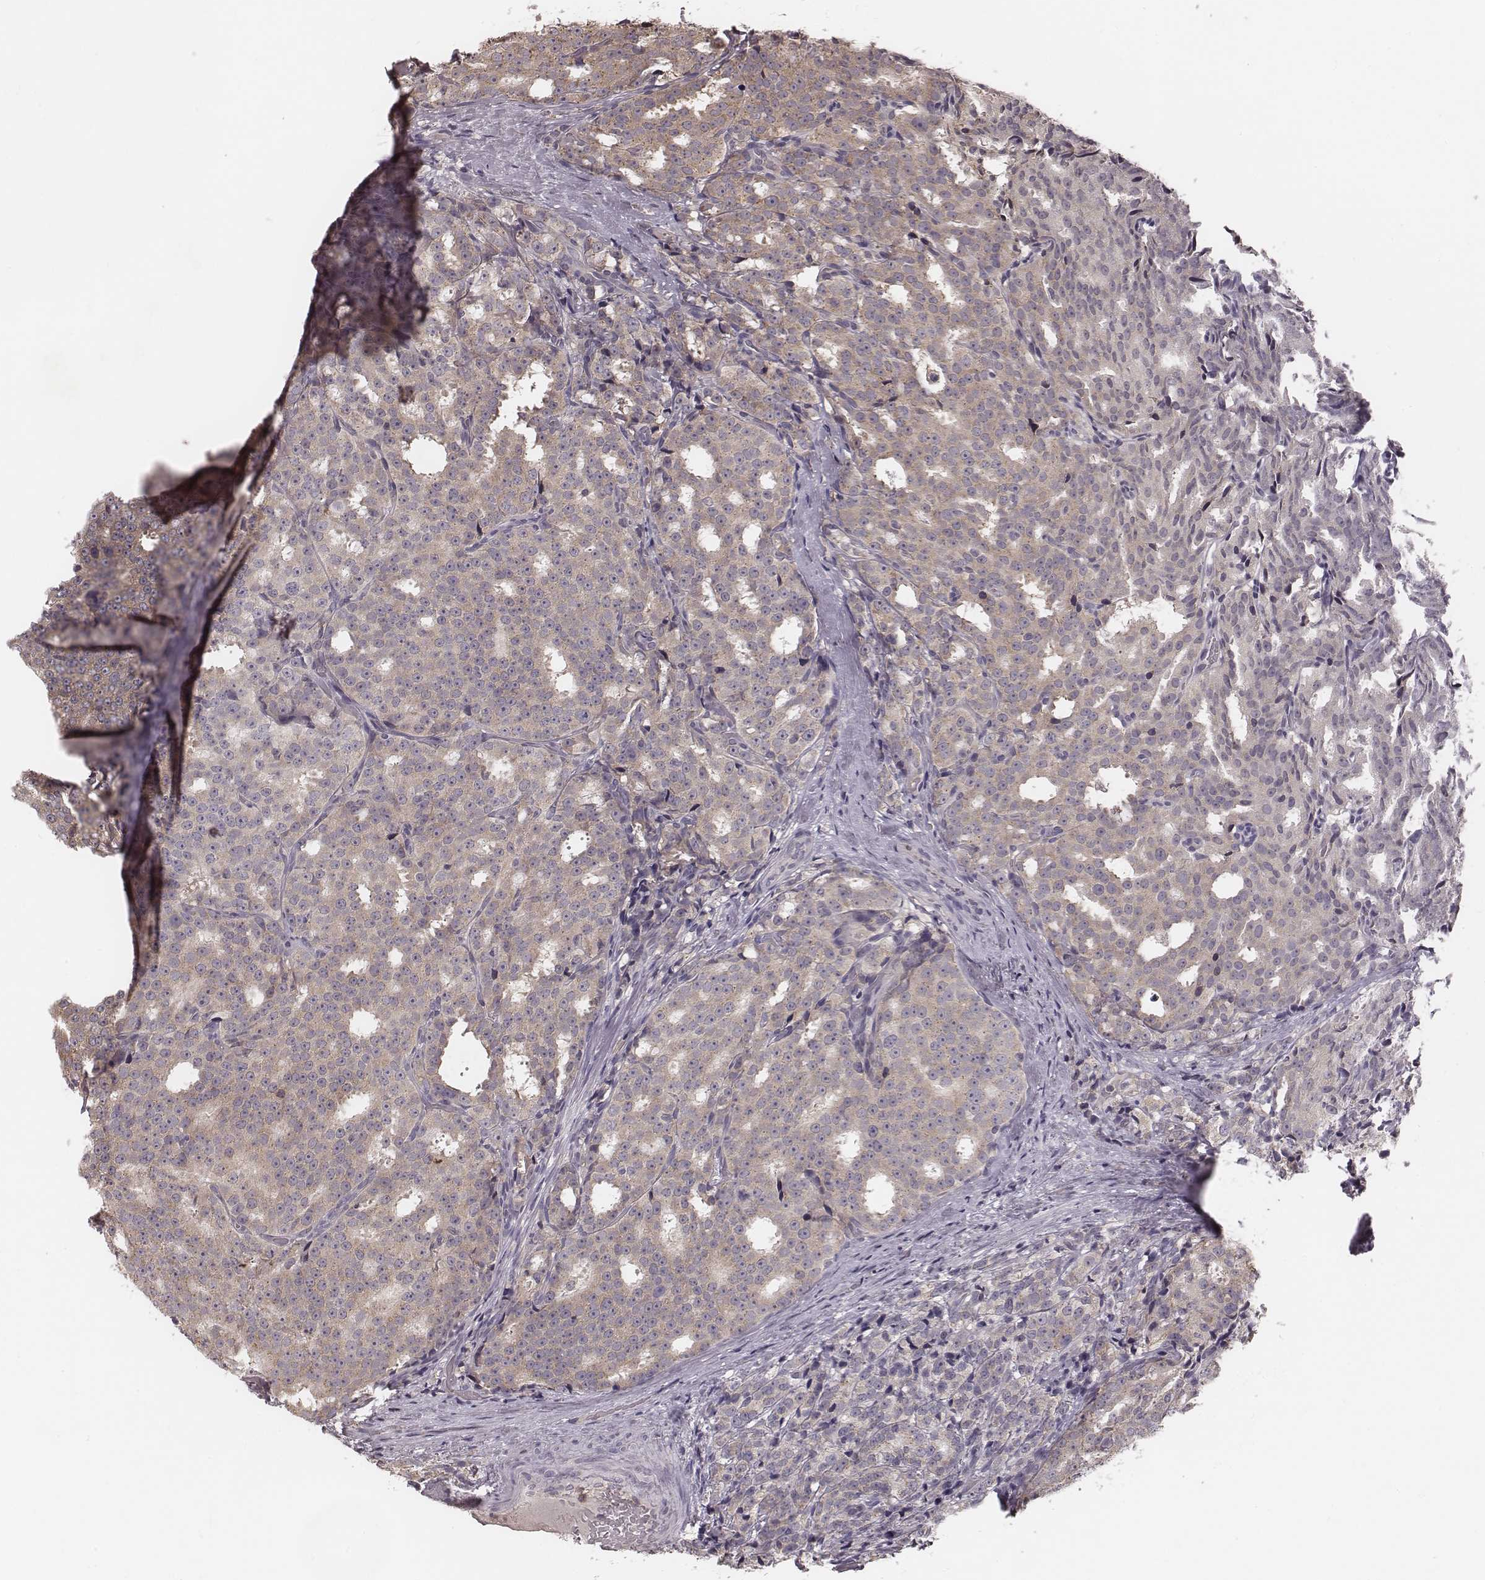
{"staining": {"intensity": "weak", "quantity": ">75%", "location": "cytoplasmic/membranous"}, "tissue": "prostate cancer", "cell_type": "Tumor cells", "image_type": "cancer", "snomed": [{"axis": "morphology", "description": "Adenocarcinoma, High grade"}, {"axis": "topography", "description": "Prostate"}], "caption": "High-magnification brightfield microscopy of prostate cancer stained with DAB (3,3'-diaminobenzidine) (brown) and counterstained with hematoxylin (blue). tumor cells exhibit weak cytoplasmic/membranous positivity is identified in about>75% of cells.", "gene": "P2RX5", "patient": {"sex": "male", "age": 53}}